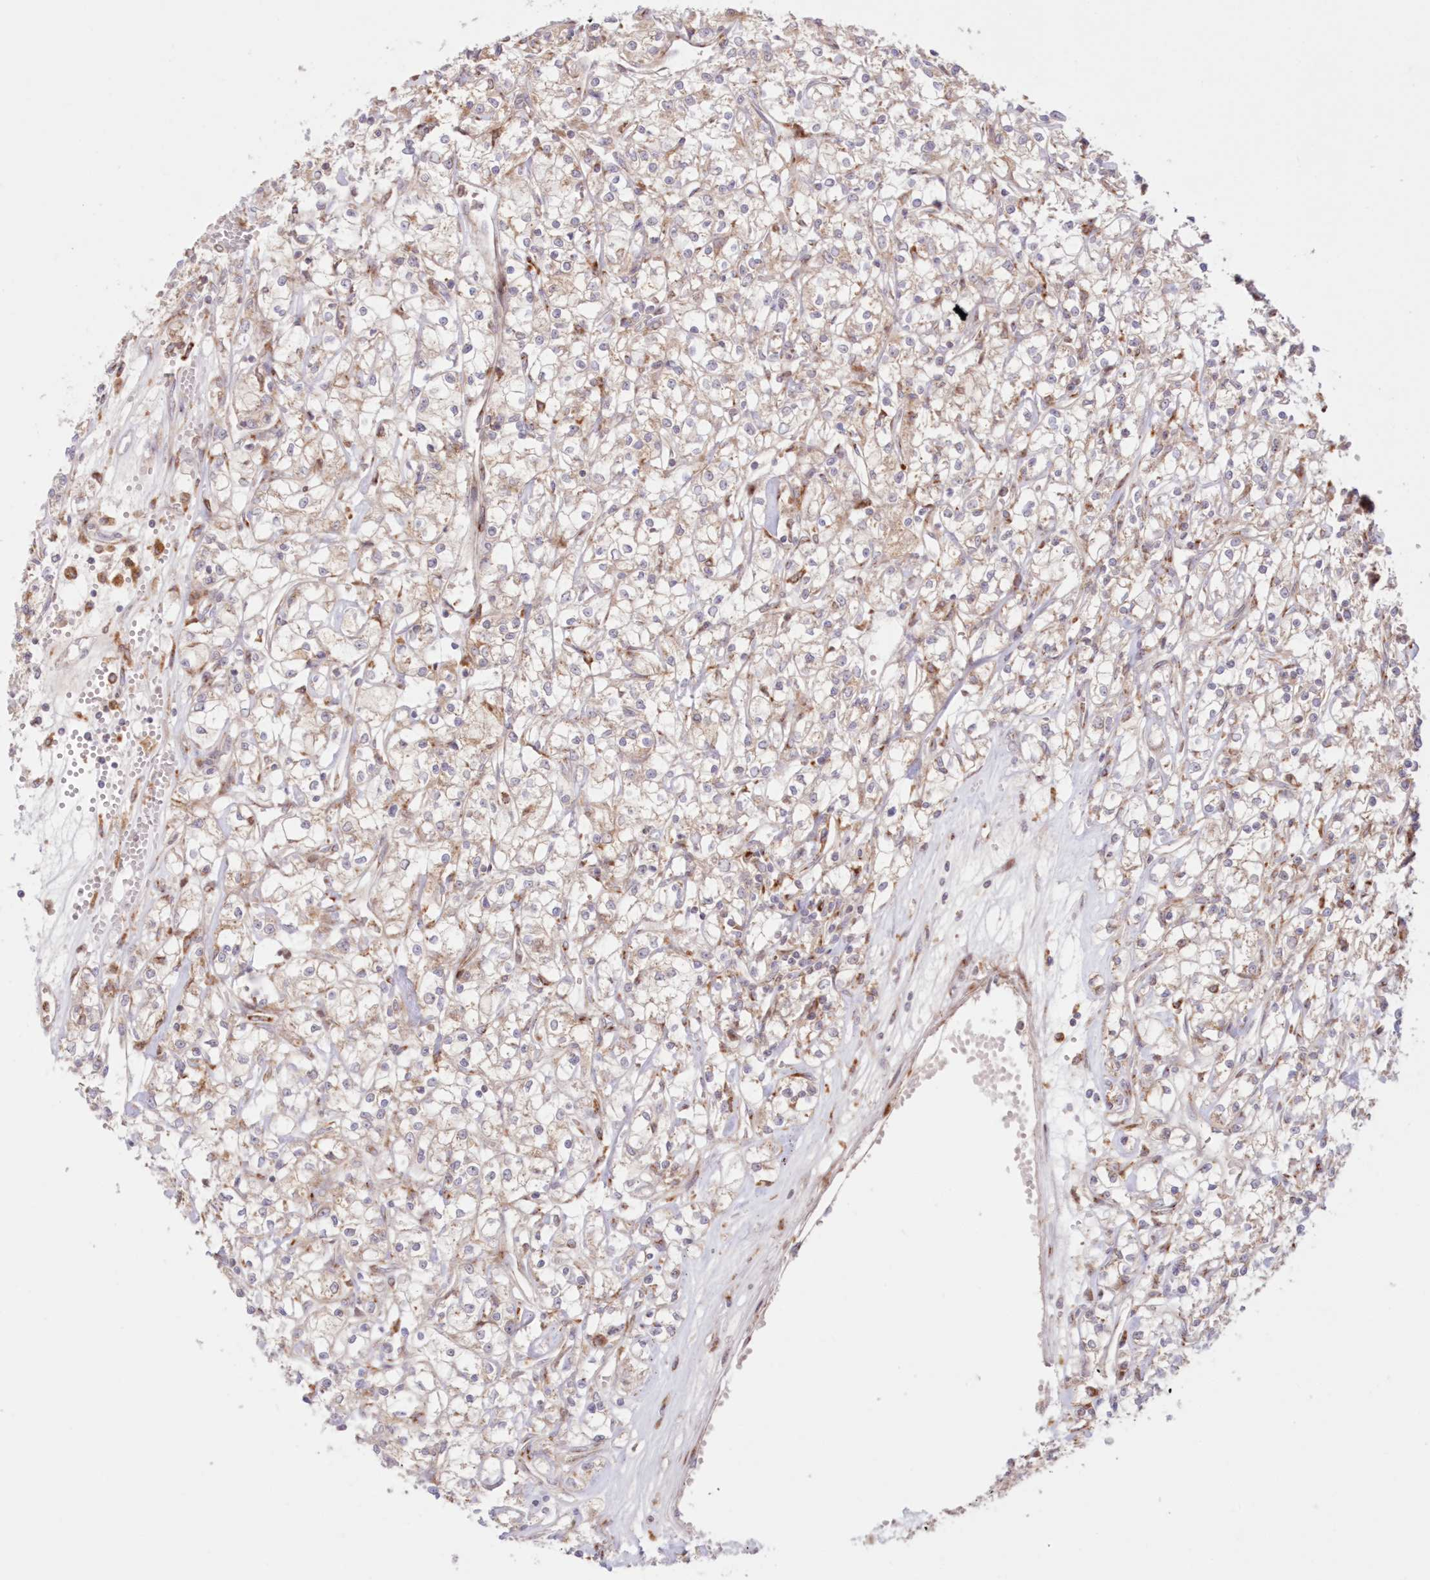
{"staining": {"intensity": "weak", "quantity": "25%-75%", "location": "cytoplasmic/membranous"}, "tissue": "renal cancer", "cell_type": "Tumor cells", "image_type": "cancer", "snomed": [{"axis": "morphology", "description": "Adenocarcinoma, NOS"}, {"axis": "topography", "description": "Kidney"}], "caption": "A photomicrograph of renal cancer stained for a protein demonstrates weak cytoplasmic/membranous brown staining in tumor cells.", "gene": "ABCC3", "patient": {"sex": "female", "age": 59}}